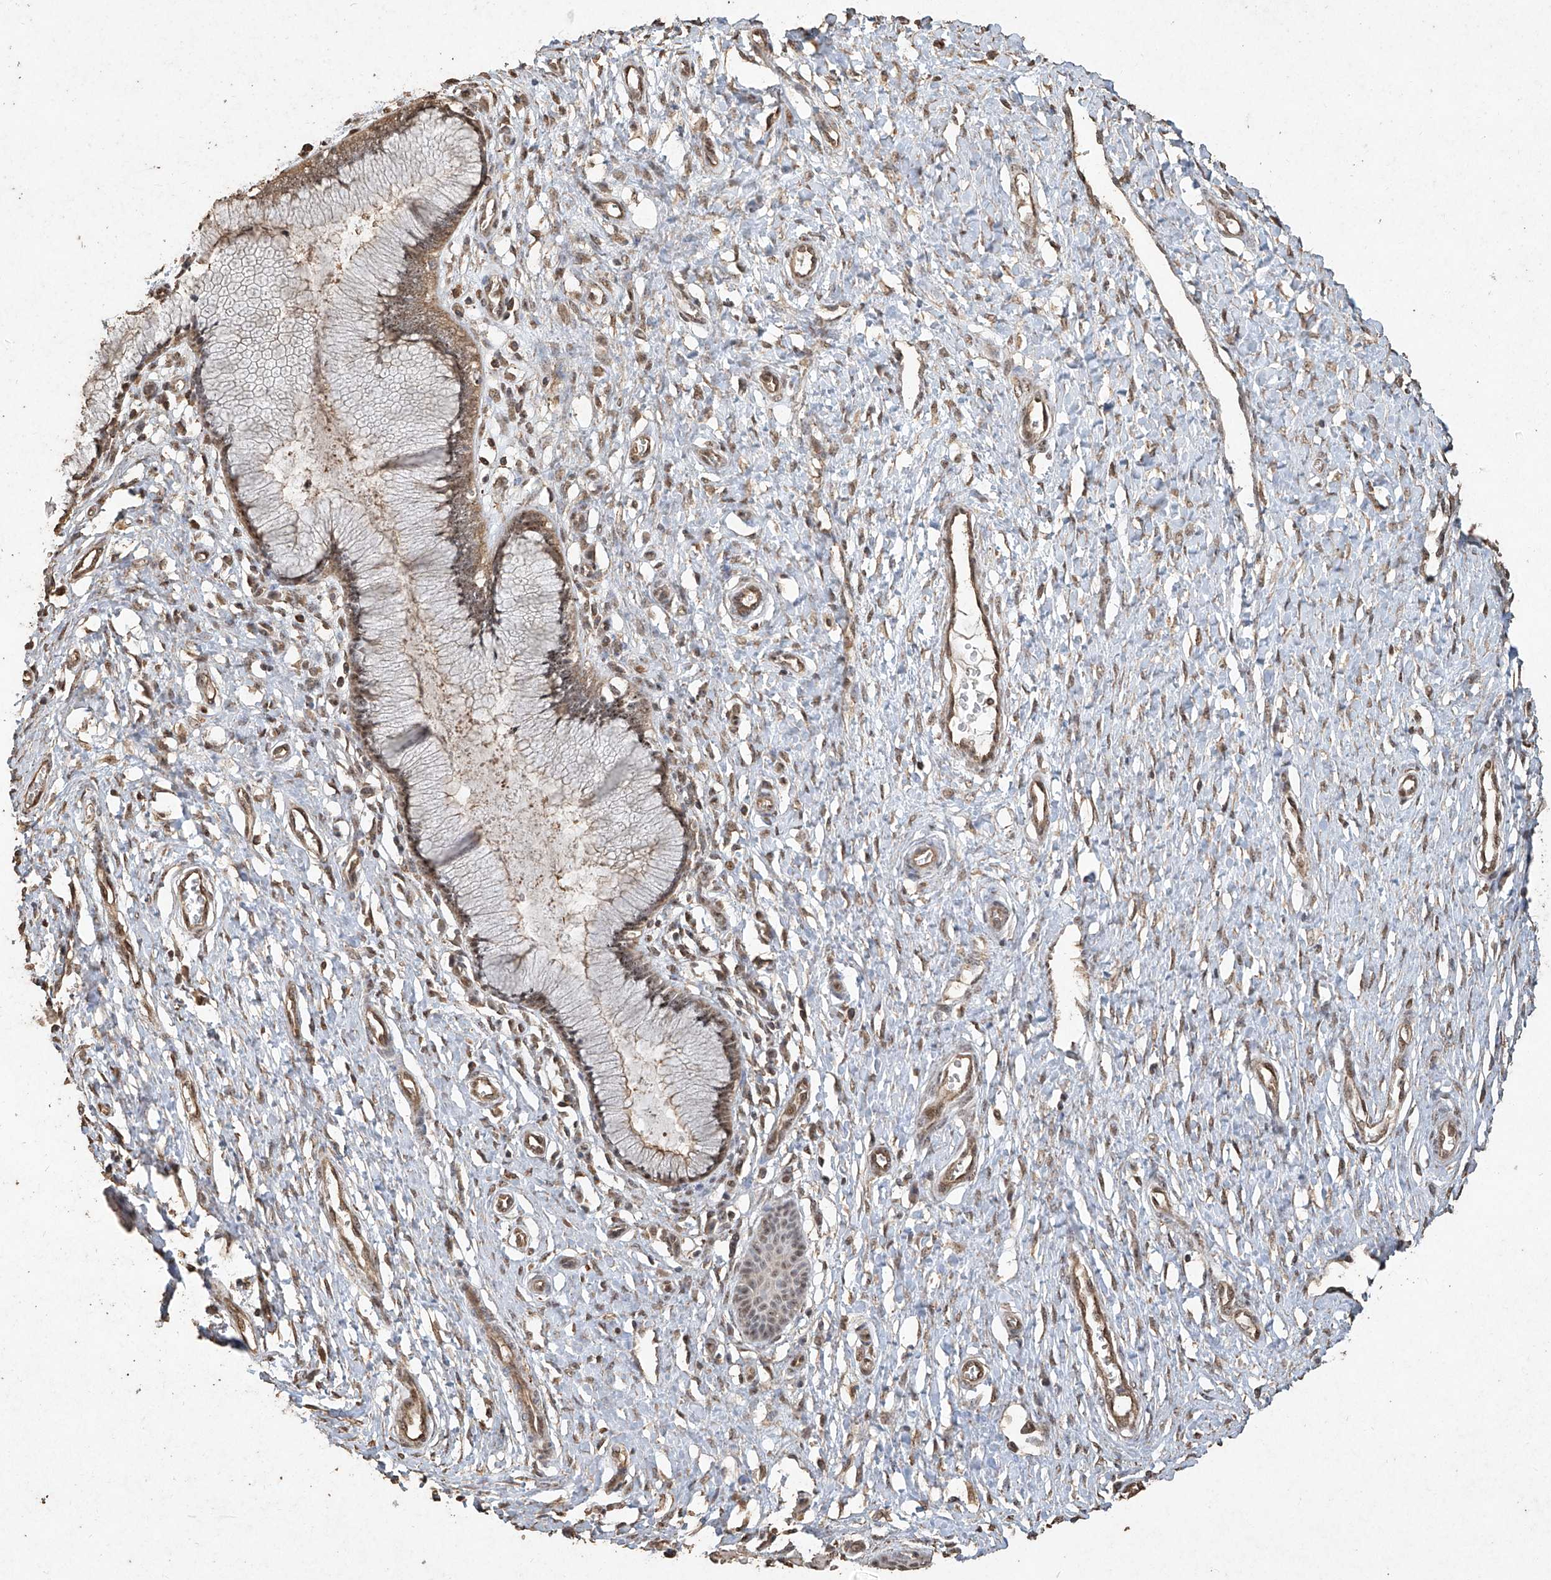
{"staining": {"intensity": "moderate", "quantity": ">75%", "location": "cytoplasmic/membranous"}, "tissue": "cervix", "cell_type": "Glandular cells", "image_type": "normal", "snomed": [{"axis": "morphology", "description": "Normal tissue, NOS"}, {"axis": "topography", "description": "Cervix"}], "caption": "This is an image of immunohistochemistry staining of normal cervix, which shows moderate positivity in the cytoplasmic/membranous of glandular cells.", "gene": "ERBB3", "patient": {"sex": "female", "age": 55}}